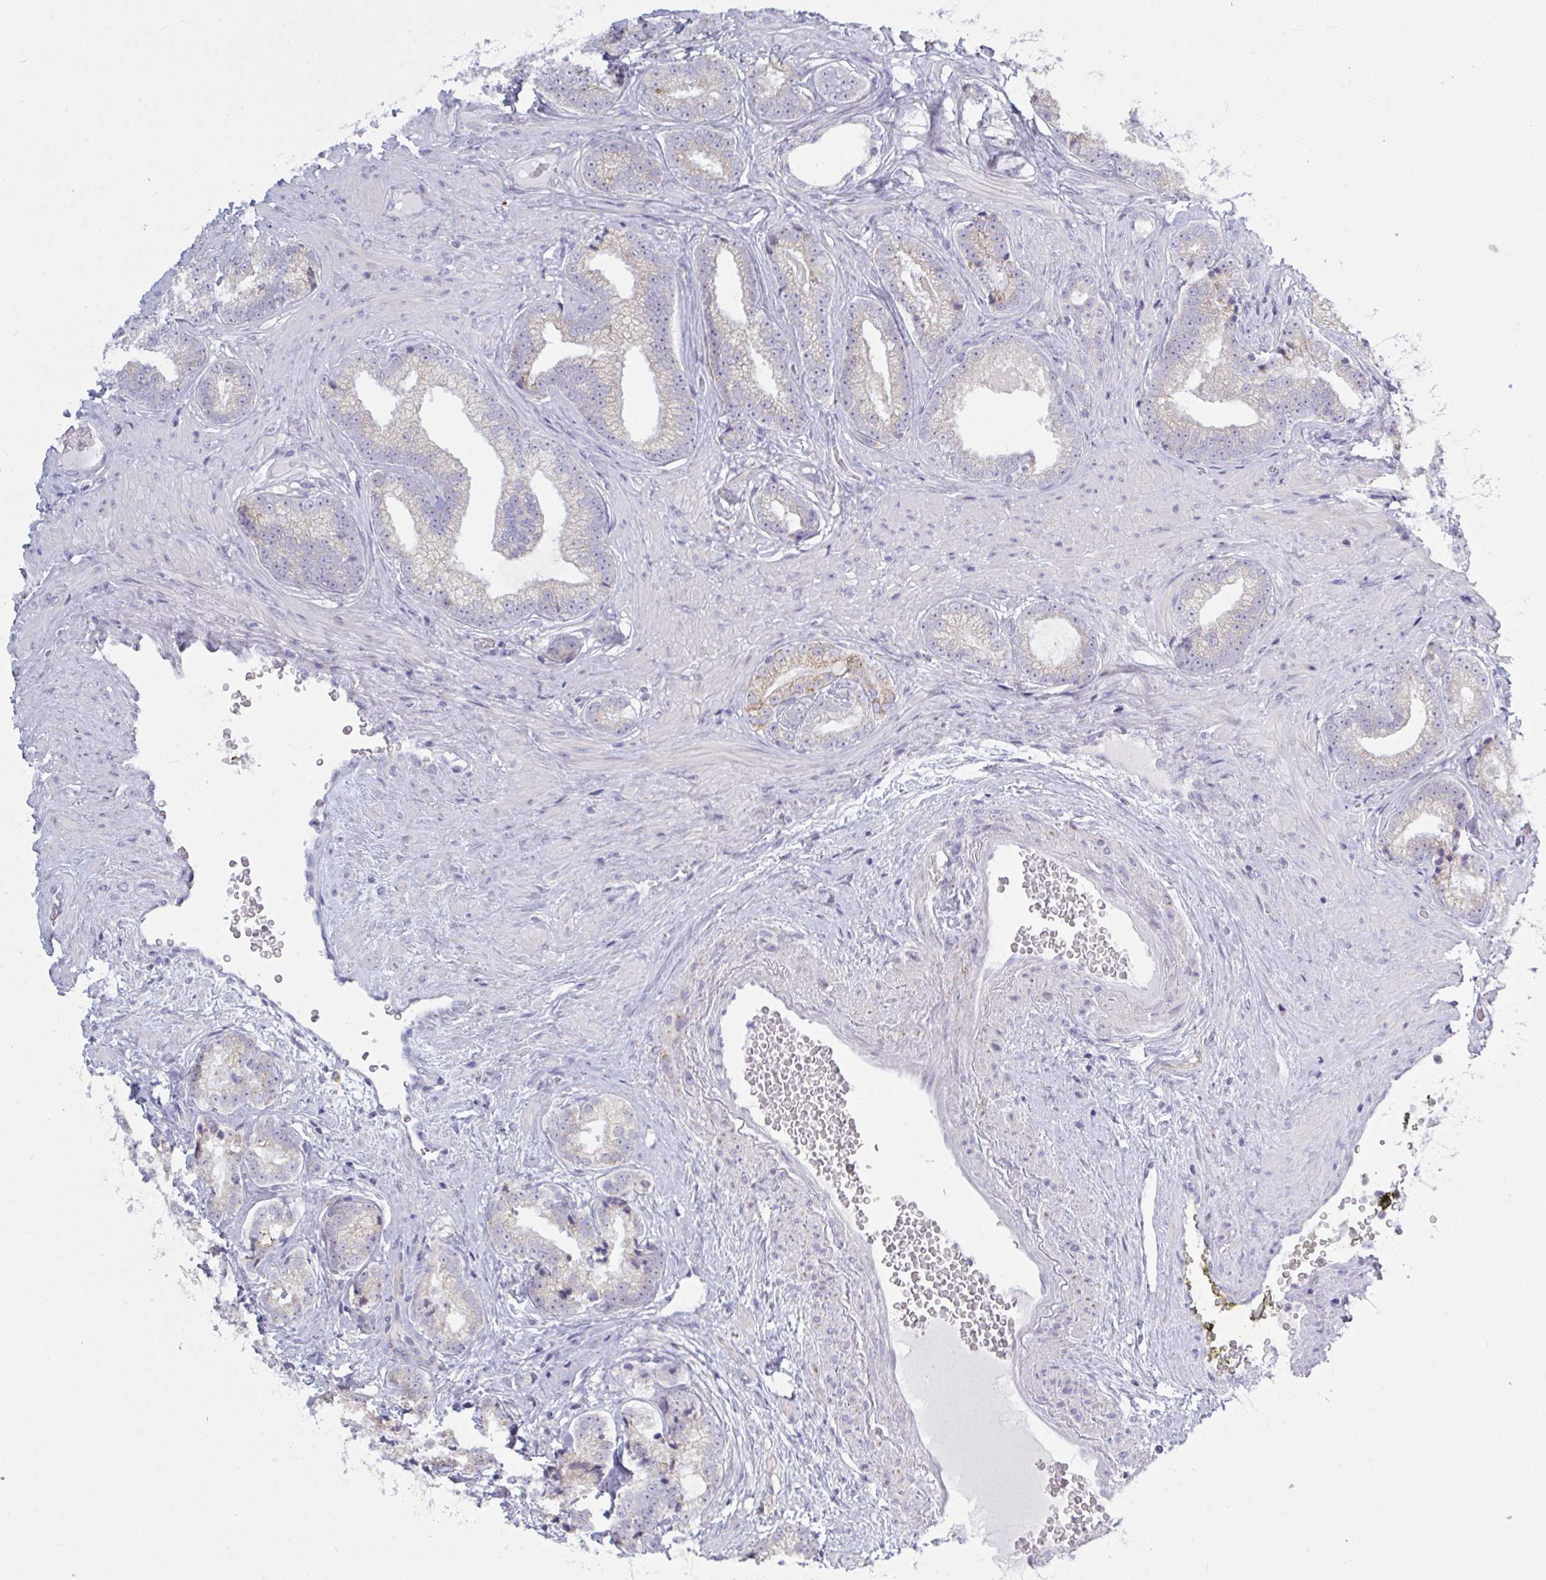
{"staining": {"intensity": "weak", "quantity": "<25%", "location": "cytoplasmic/membranous"}, "tissue": "prostate cancer", "cell_type": "Tumor cells", "image_type": "cancer", "snomed": [{"axis": "morphology", "description": "Adenocarcinoma, Low grade"}, {"axis": "topography", "description": "Prostate"}], "caption": "This image is of low-grade adenocarcinoma (prostate) stained with immunohistochemistry (IHC) to label a protein in brown with the nuclei are counter-stained blue. There is no expression in tumor cells.", "gene": "ATG9A", "patient": {"sex": "male", "age": 61}}